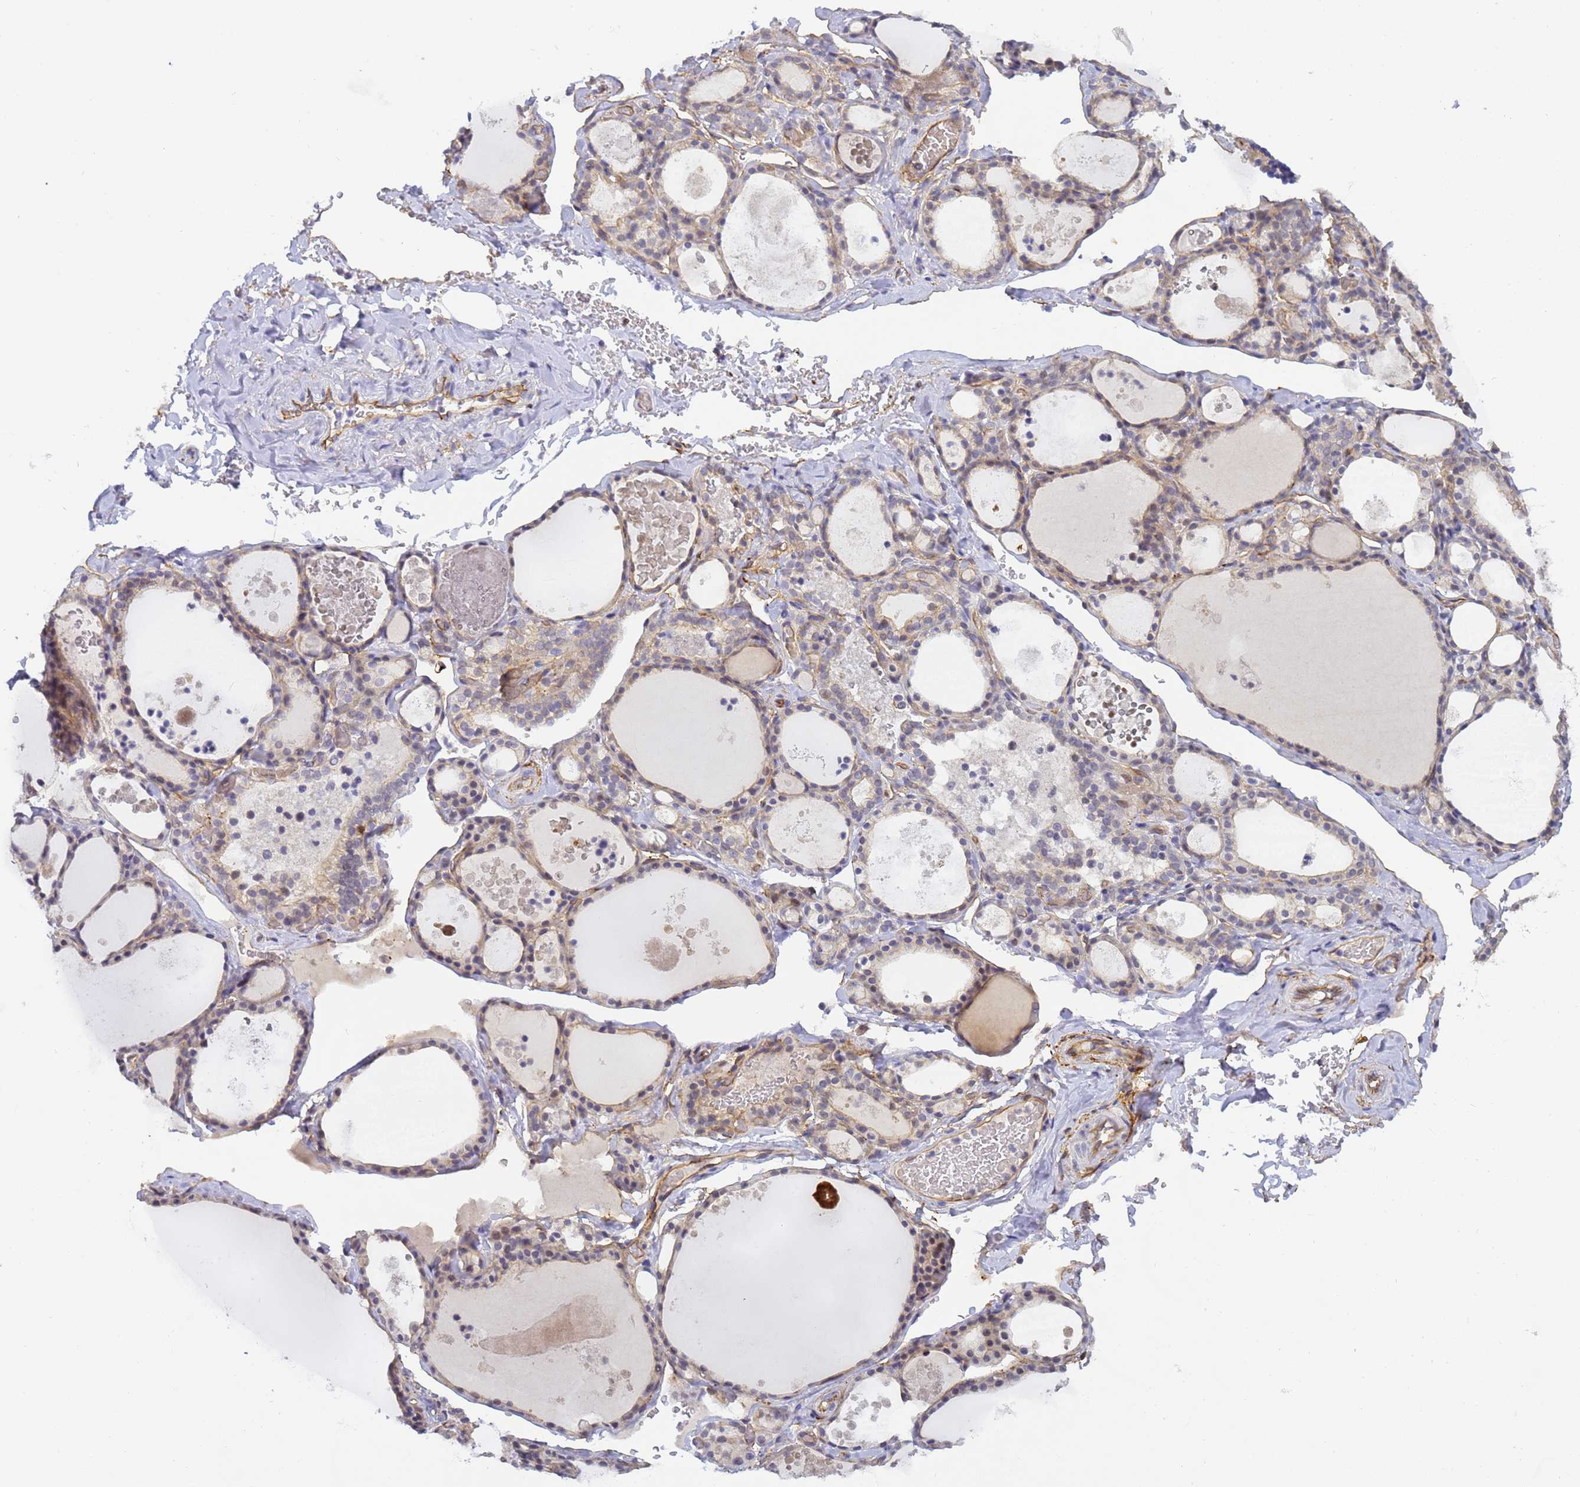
{"staining": {"intensity": "weak", "quantity": "25%-75%", "location": "cytoplasmic/membranous"}, "tissue": "thyroid gland", "cell_type": "Glandular cells", "image_type": "normal", "snomed": [{"axis": "morphology", "description": "Normal tissue, NOS"}, {"axis": "topography", "description": "Thyroid gland"}], "caption": "Thyroid gland stained with immunohistochemistry (IHC) reveals weak cytoplasmic/membranous staining in approximately 25%-75% of glandular cells.", "gene": "GON4L", "patient": {"sex": "male", "age": 56}}